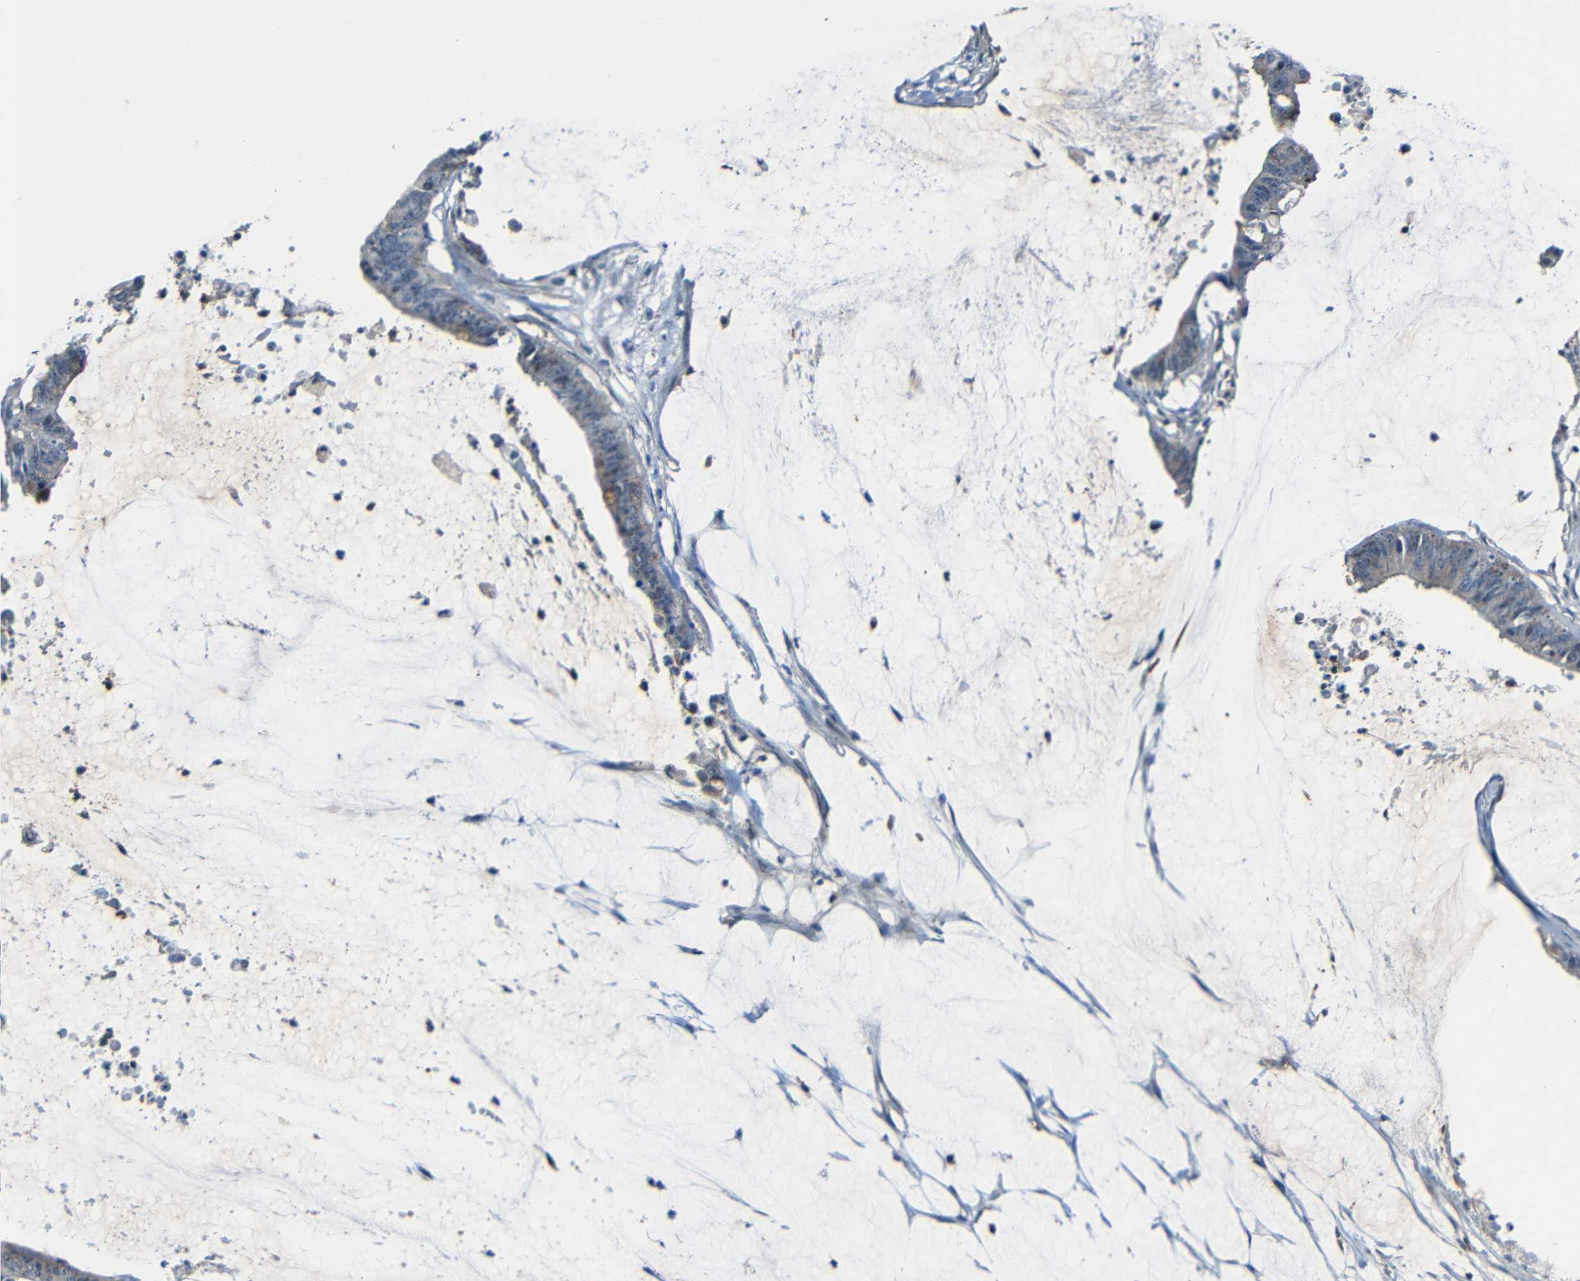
{"staining": {"intensity": "moderate", "quantity": "<25%", "location": "cytoplasmic/membranous"}, "tissue": "colorectal cancer", "cell_type": "Tumor cells", "image_type": "cancer", "snomed": [{"axis": "morphology", "description": "Adenocarcinoma, NOS"}, {"axis": "topography", "description": "Rectum"}], "caption": "IHC photomicrograph of neoplastic tissue: colorectal cancer (adenocarcinoma) stained using IHC displays low levels of moderate protein expression localized specifically in the cytoplasmic/membranous of tumor cells, appearing as a cytoplasmic/membranous brown color.", "gene": "DNAJC5", "patient": {"sex": "female", "age": 66}}